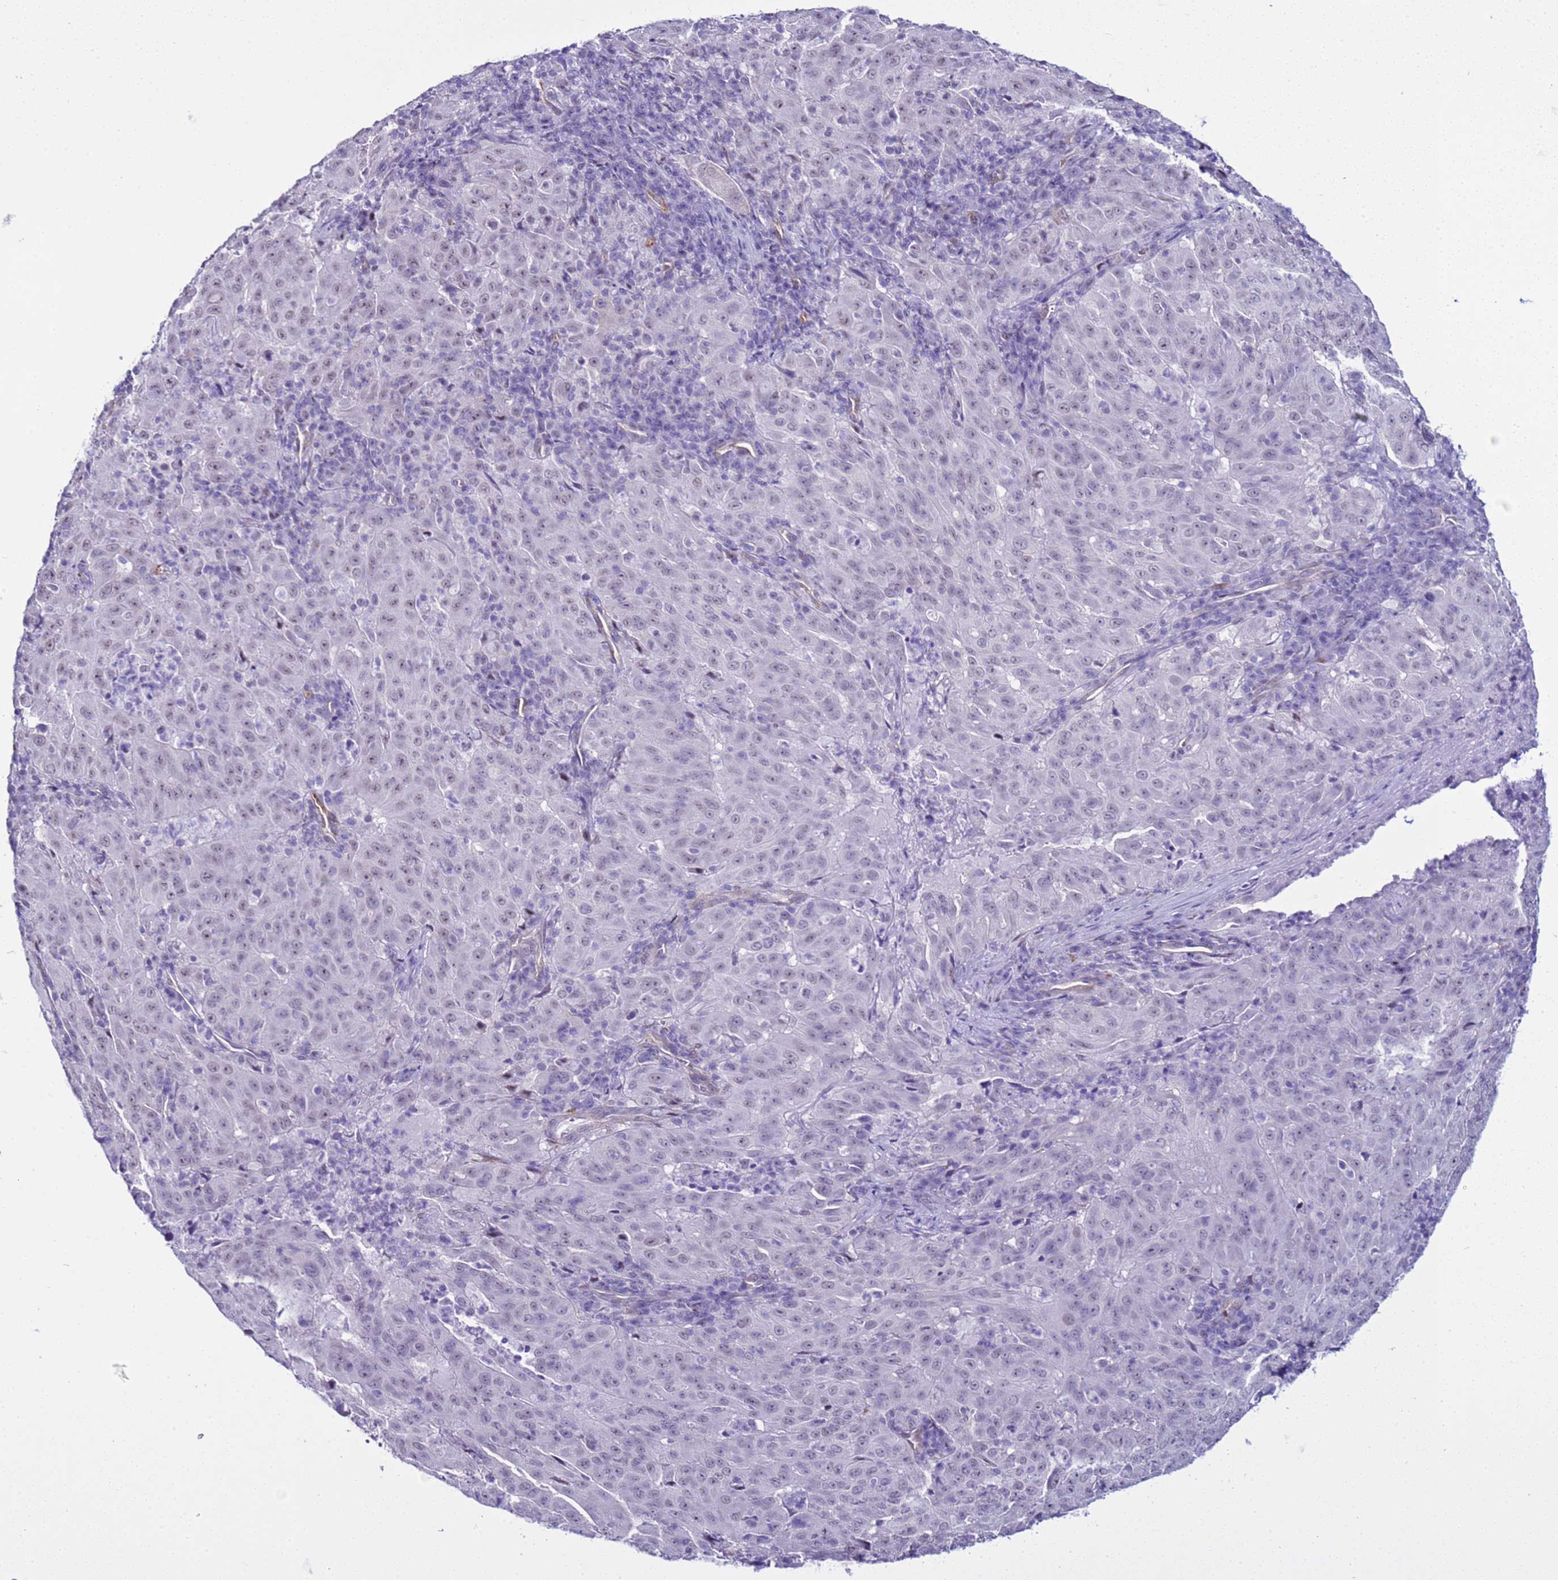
{"staining": {"intensity": "weak", "quantity": "25%-75%", "location": "nuclear"}, "tissue": "pancreatic cancer", "cell_type": "Tumor cells", "image_type": "cancer", "snomed": [{"axis": "morphology", "description": "Adenocarcinoma, NOS"}, {"axis": "topography", "description": "Pancreas"}], "caption": "A brown stain shows weak nuclear expression of a protein in adenocarcinoma (pancreatic) tumor cells. (DAB IHC, brown staining for protein, blue staining for nuclei).", "gene": "LRRC10B", "patient": {"sex": "male", "age": 63}}